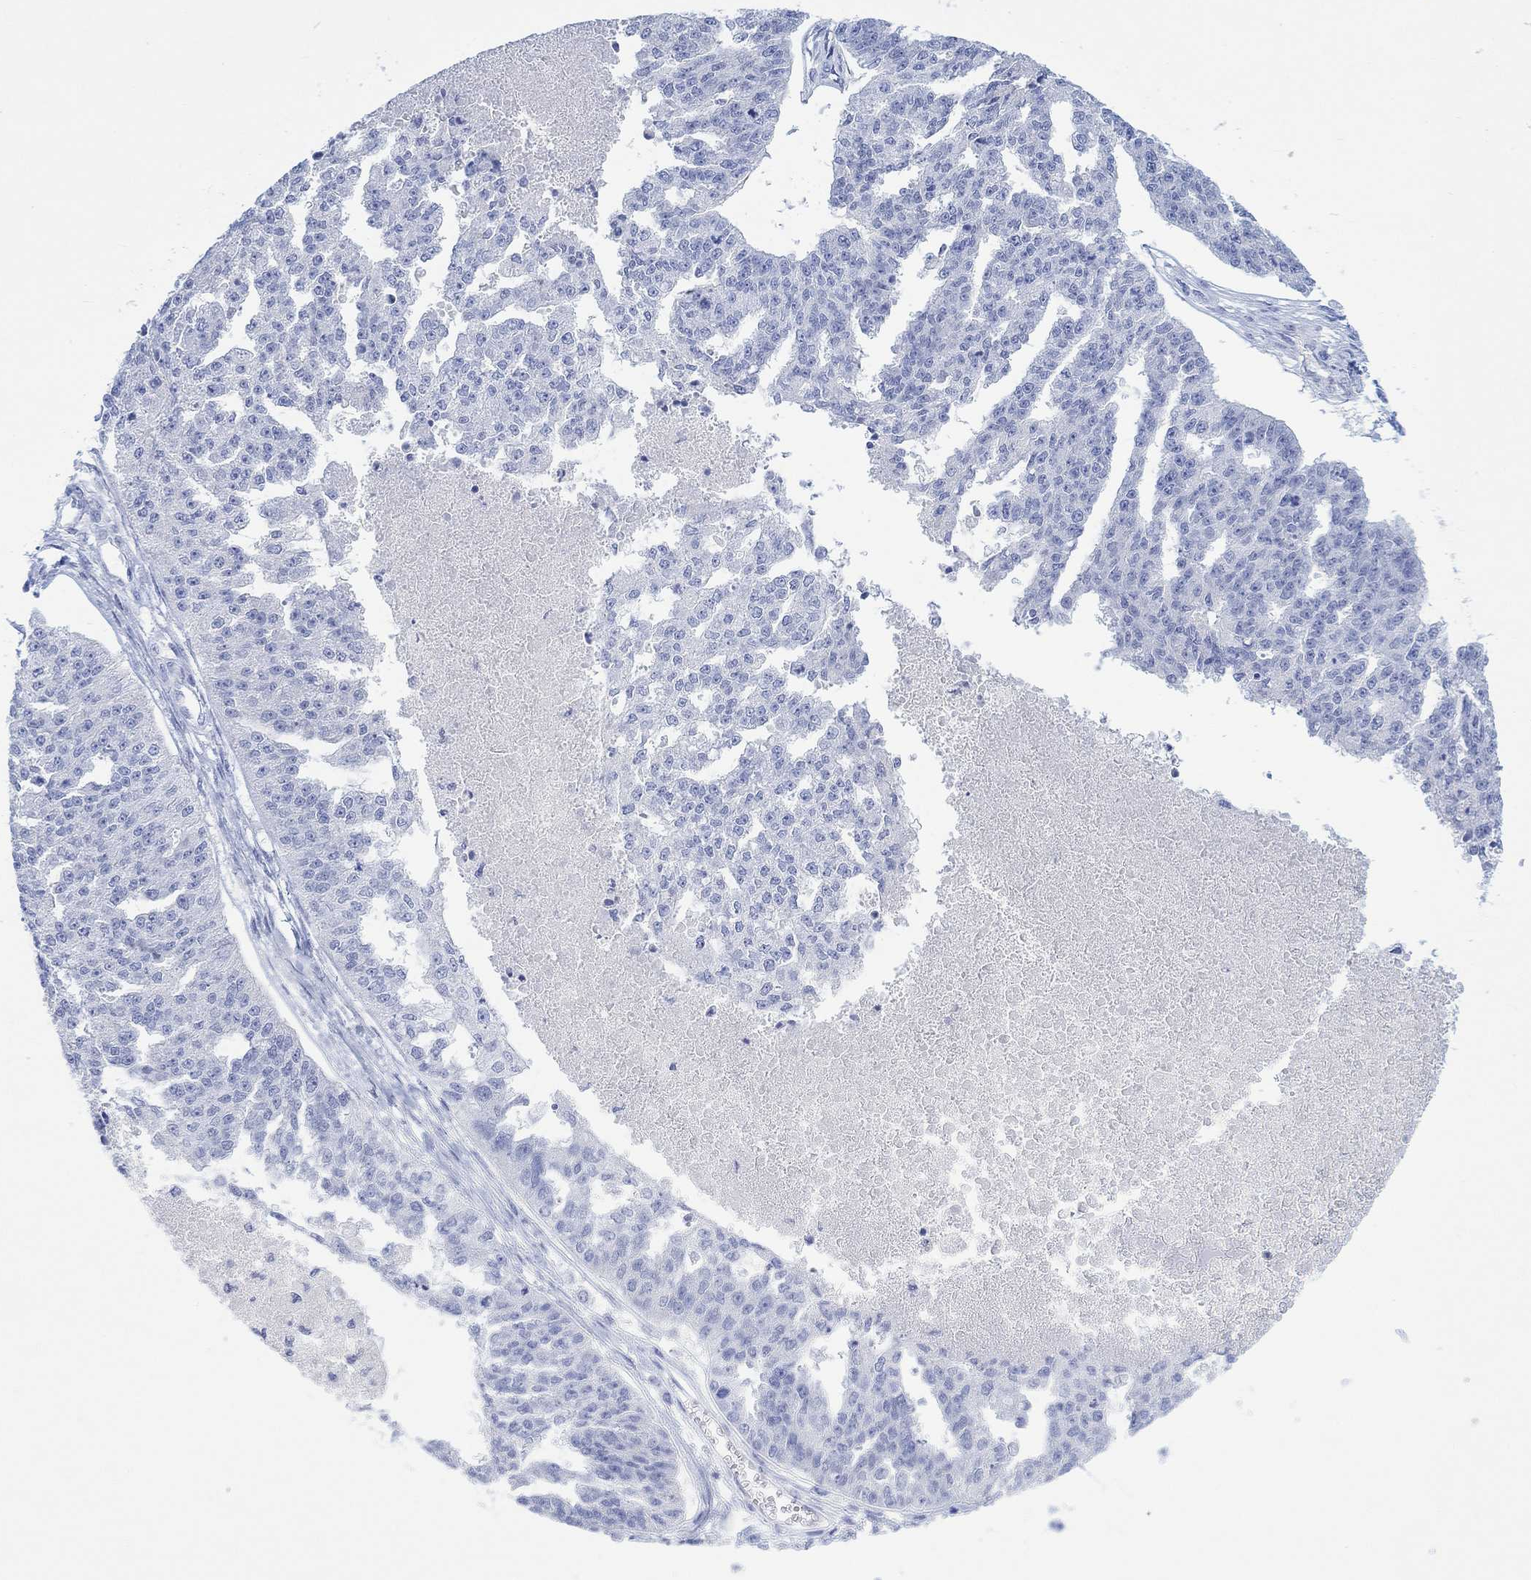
{"staining": {"intensity": "negative", "quantity": "none", "location": "none"}, "tissue": "ovarian cancer", "cell_type": "Tumor cells", "image_type": "cancer", "snomed": [{"axis": "morphology", "description": "Cystadenocarcinoma, serous, NOS"}, {"axis": "topography", "description": "Ovary"}], "caption": "High magnification brightfield microscopy of serous cystadenocarcinoma (ovarian) stained with DAB (brown) and counterstained with hematoxylin (blue): tumor cells show no significant expression.", "gene": "CALCA", "patient": {"sex": "female", "age": 58}}